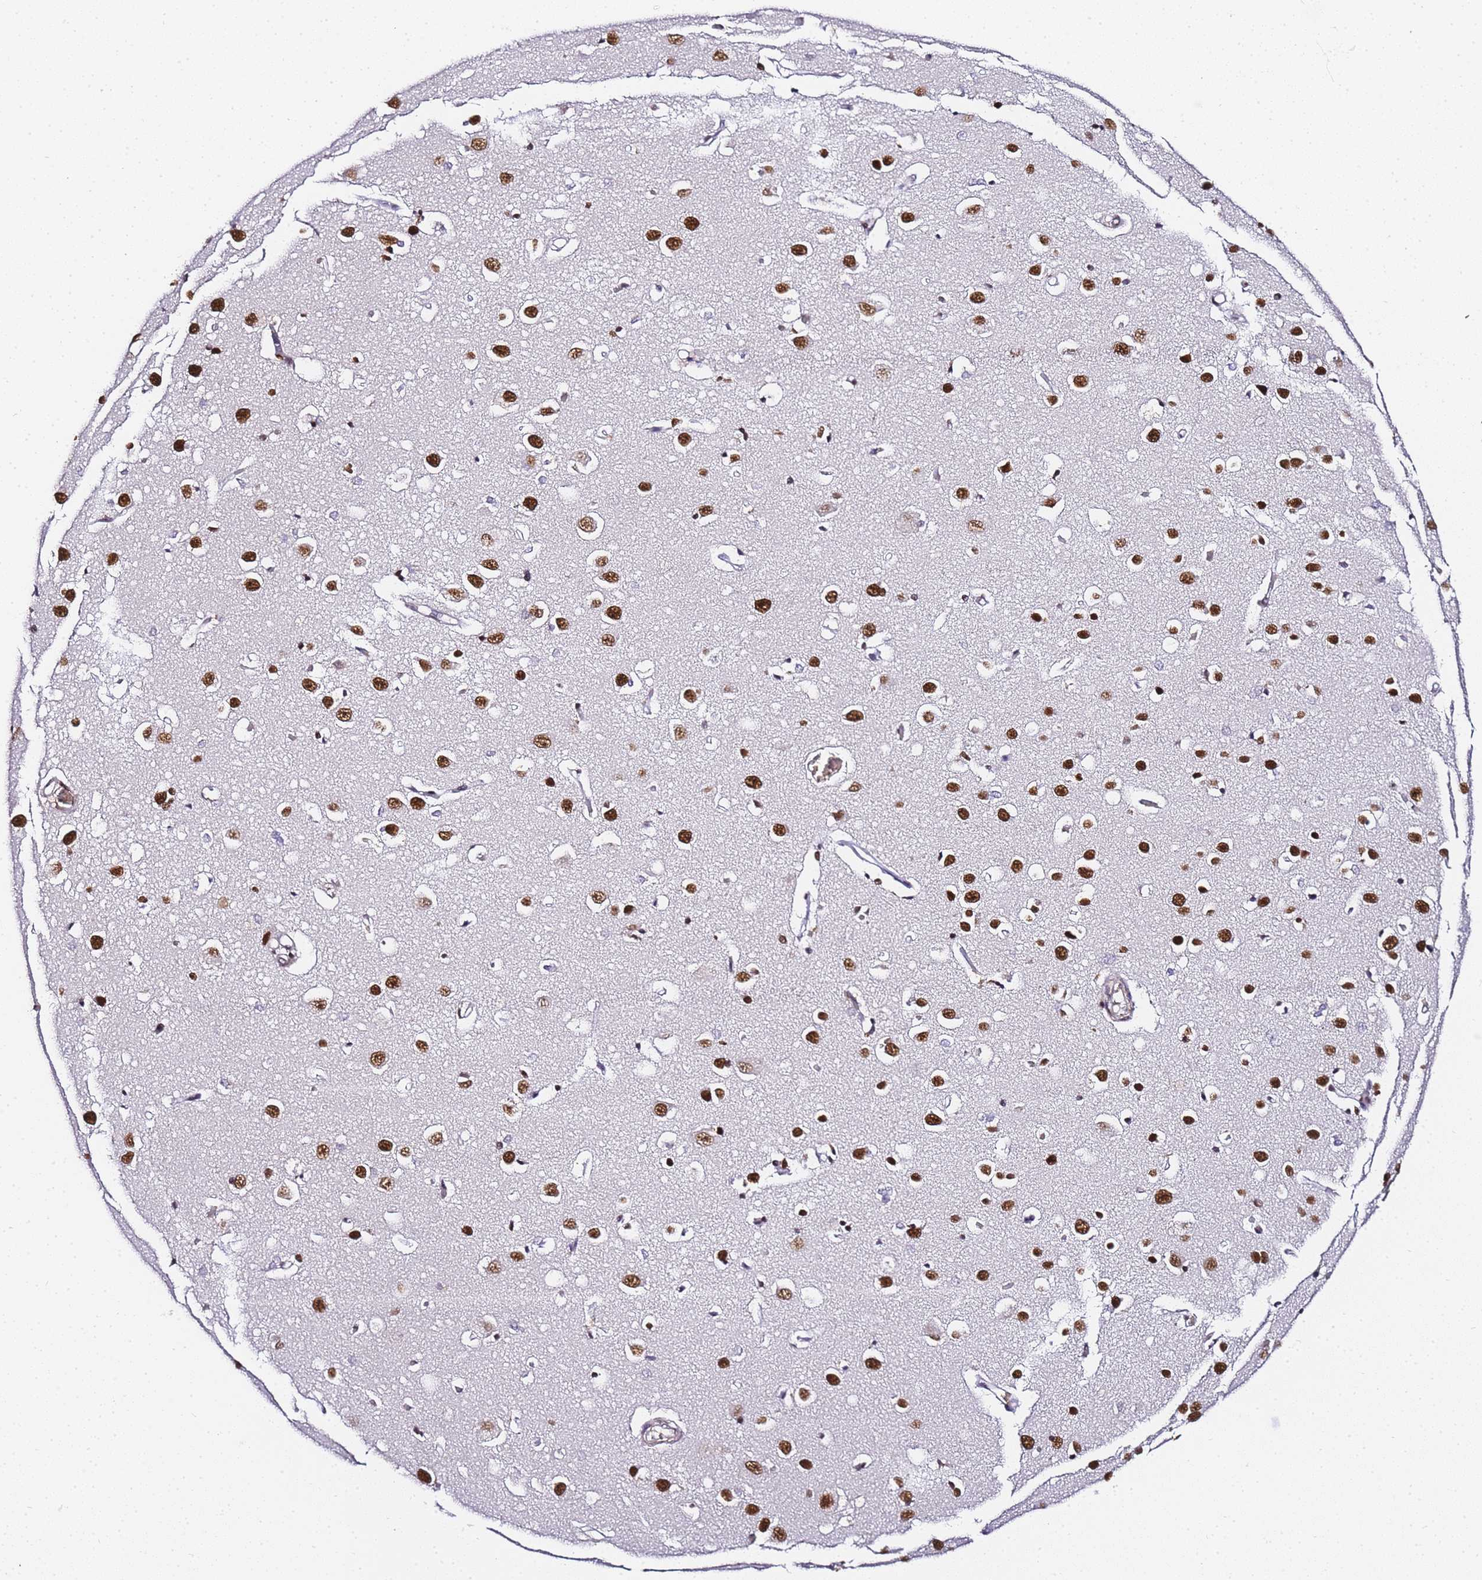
{"staining": {"intensity": "strong", "quantity": "<25%", "location": "nuclear"}, "tissue": "cerebral cortex", "cell_type": "Endothelial cells", "image_type": "normal", "snomed": [{"axis": "morphology", "description": "Normal tissue, NOS"}, {"axis": "topography", "description": "Cerebral cortex"}], "caption": "This micrograph displays unremarkable cerebral cortex stained with immunohistochemistry (IHC) to label a protein in brown. The nuclear of endothelial cells show strong positivity for the protein. Nuclei are counter-stained blue.", "gene": "POLR1A", "patient": {"sex": "female", "age": 64}}